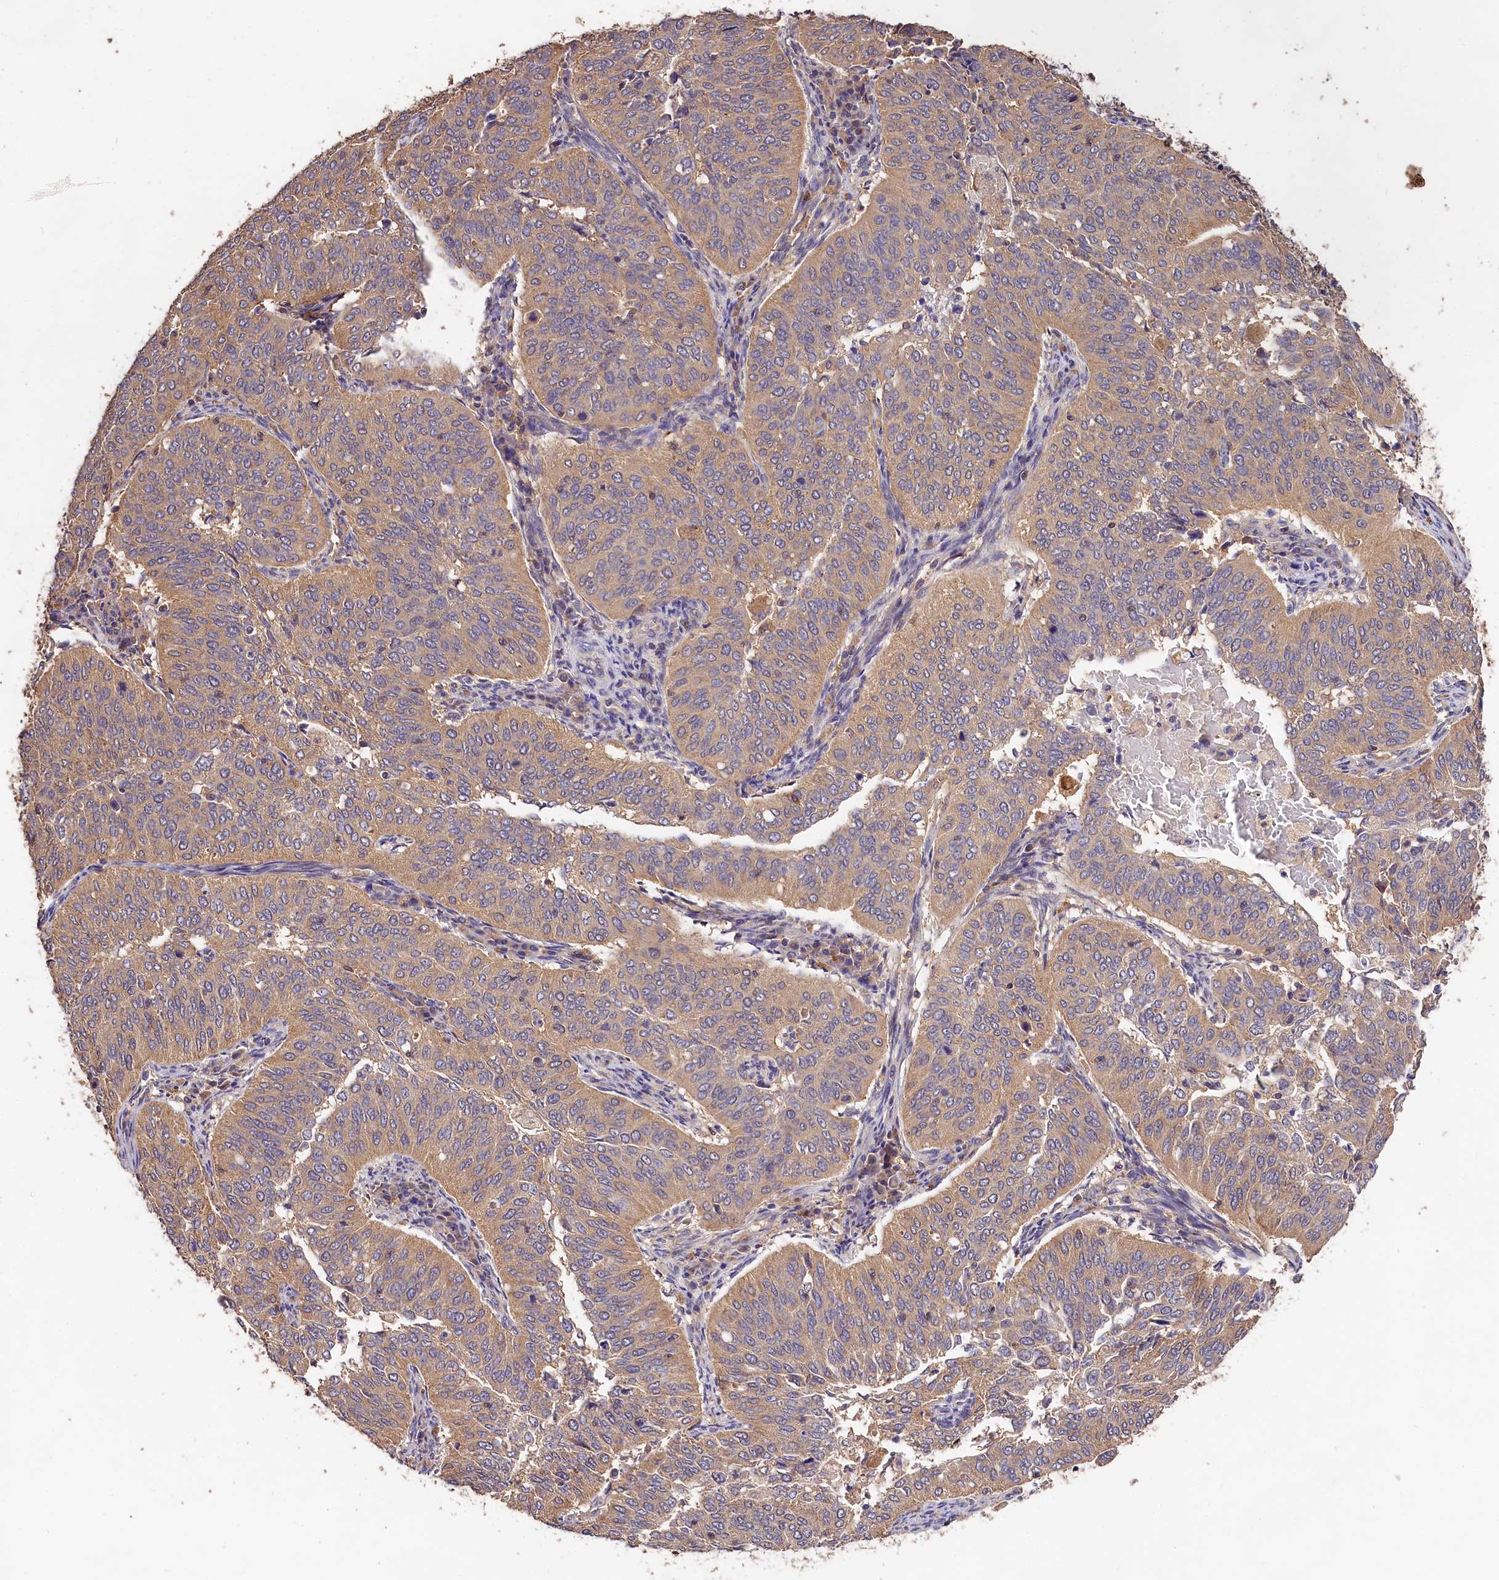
{"staining": {"intensity": "moderate", "quantity": ">75%", "location": "cytoplasmic/membranous"}, "tissue": "cervical cancer", "cell_type": "Tumor cells", "image_type": "cancer", "snomed": [{"axis": "morphology", "description": "Normal tissue, NOS"}, {"axis": "morphology", "description": "Squamous cell carcinoma, NOS"}, {"axis": "topography", "description": "Cervix"}], "caption": "Brown immunohistochemical staining in cervical cancer (squamous cell carcinoma) demonstrates moderate cytoplasmic/membranous expression in approximately >75% of tumor cells.", "gene": "OAS3", "patient": {"sex": "female", "age": 39}}